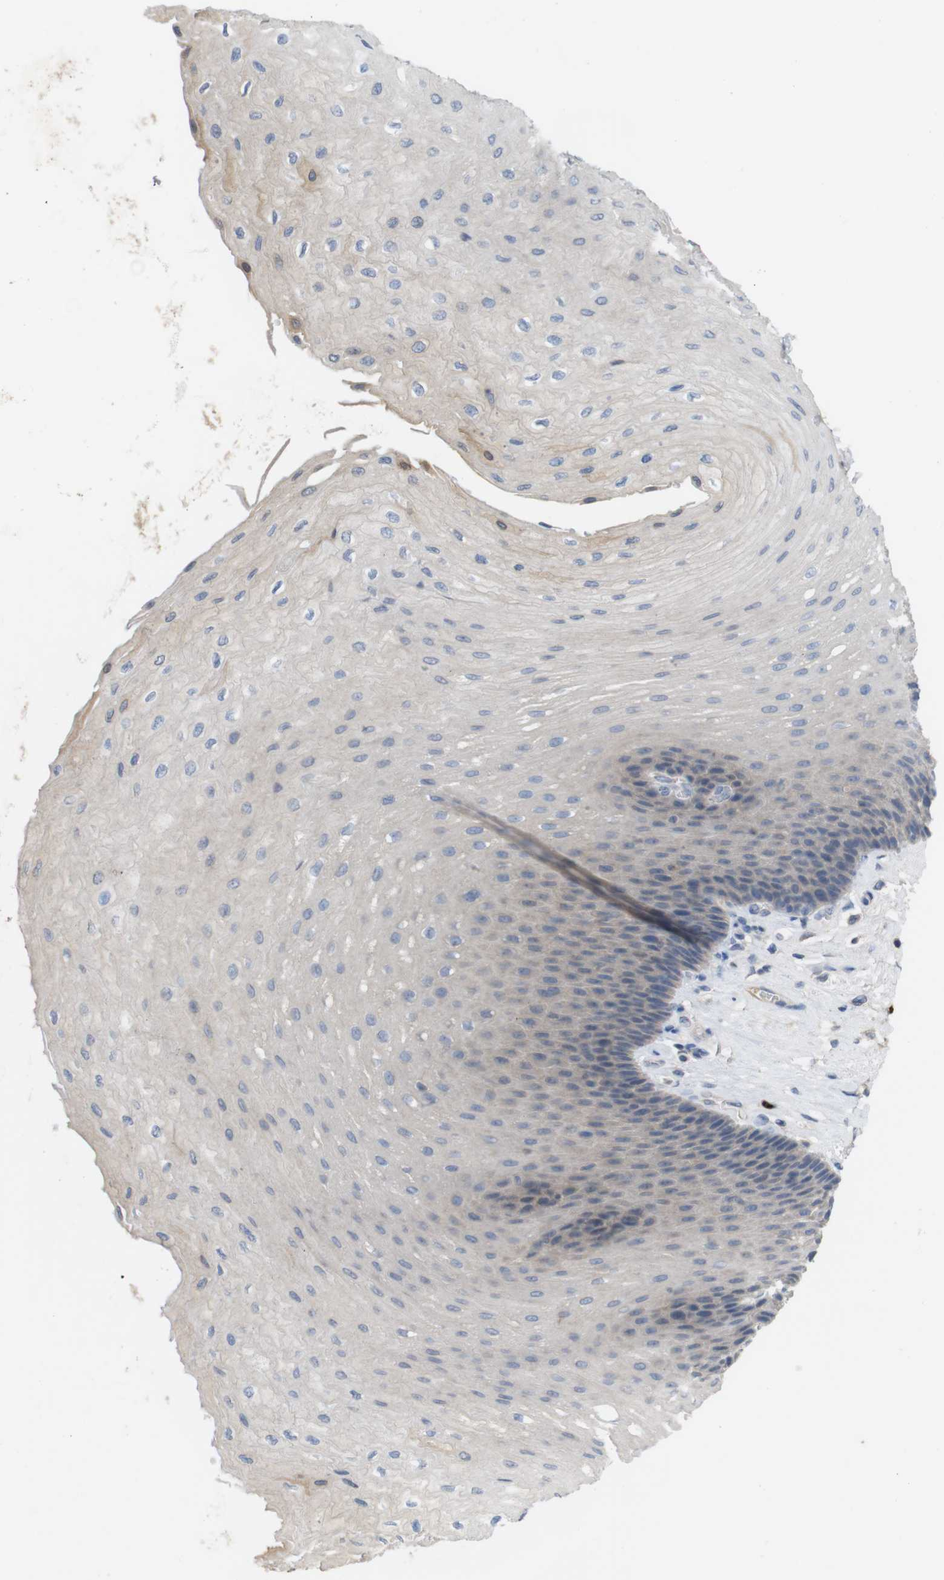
{"staining": {"intensity": "negative", "quantity": "none", "location": "none"}, "tissue": "esophagus", "cell_type": "Squamous epithelial cells", "image_type": "normal", "snomed": [{"axis": "morphology", "description": "Normal tissue, NOS"}, {"axis": "topography", "description": "Esophagus"}], "caption": "Immunohistochemistry (IHC) of benign esophagus reveals no expression in squamous epithelial cells.", "gene": "TSPAN14", "patient": {"sex": "female", "age": 72}}